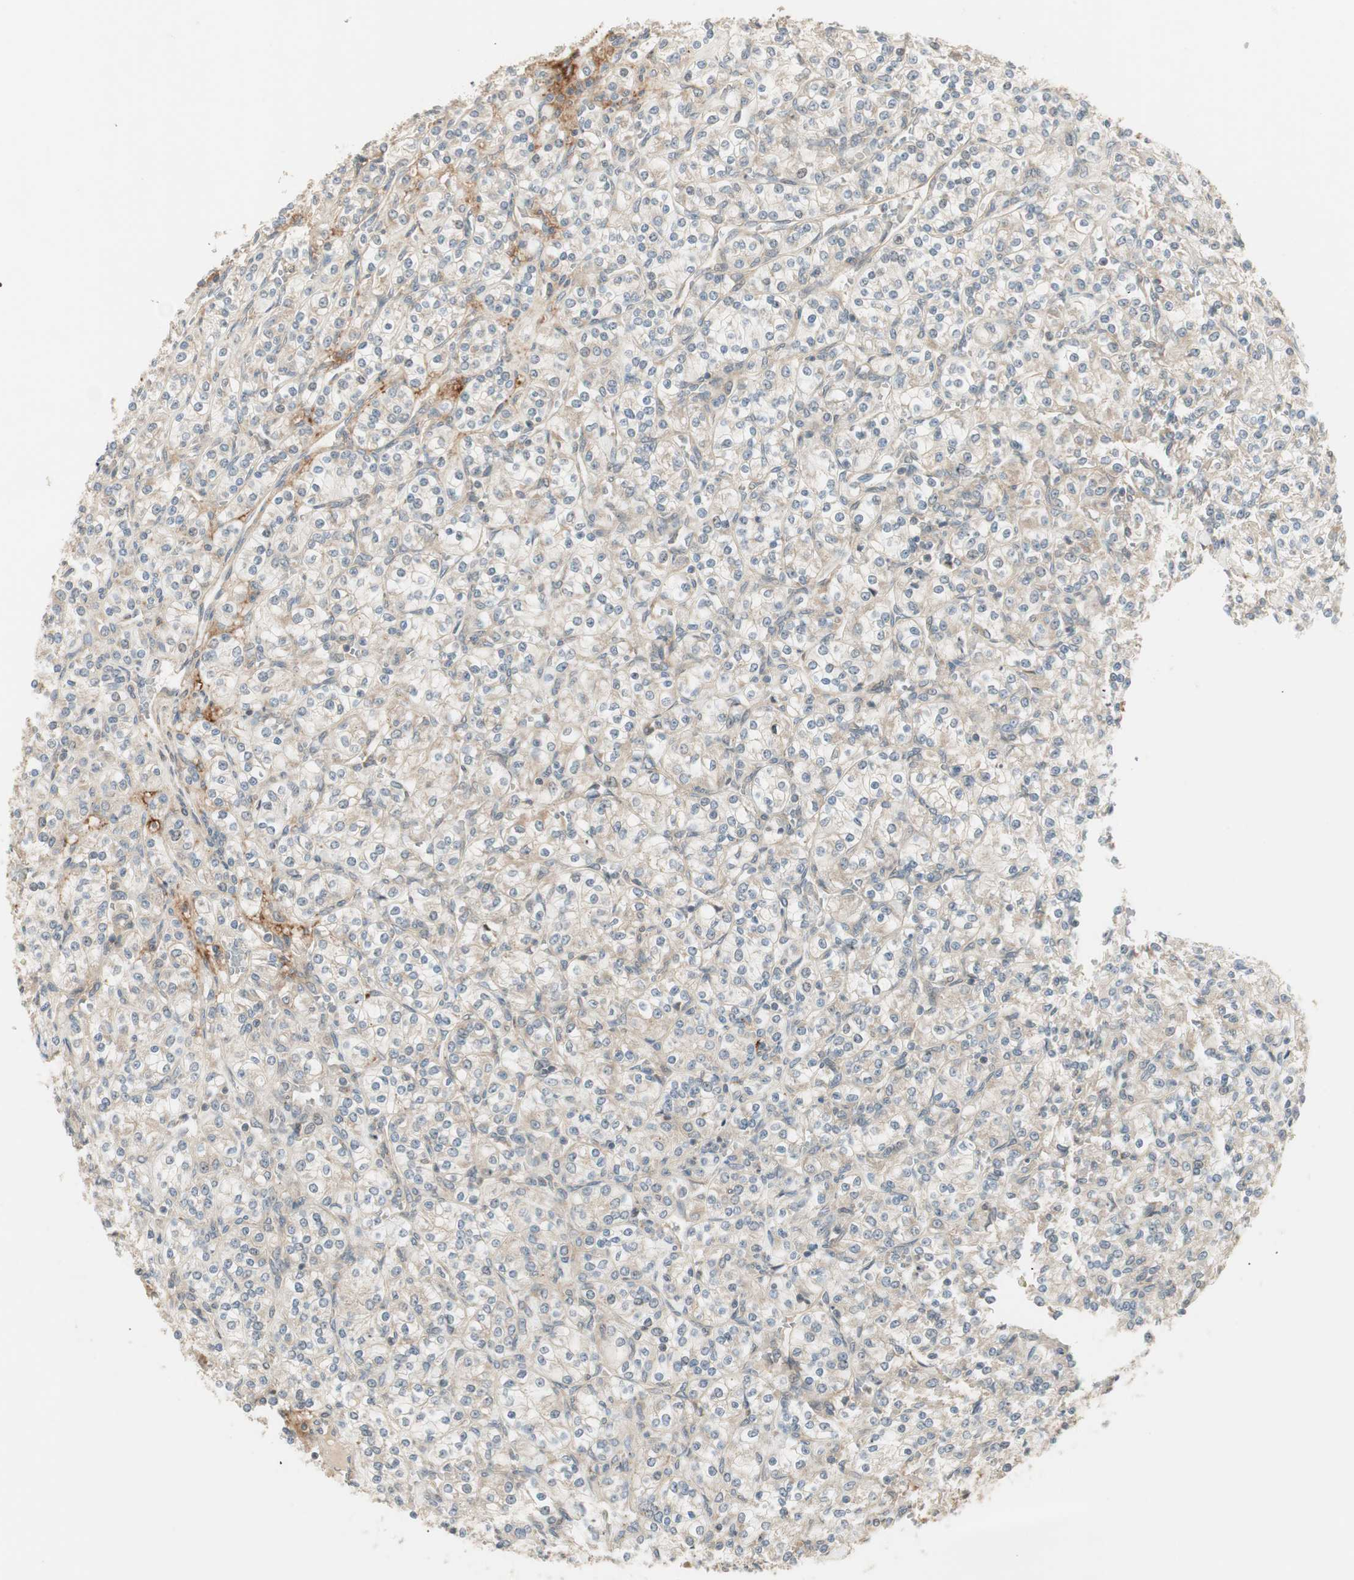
{"staining": {"intensity": "weak", "quantity": ">75%", "location": "cytoplasmic/membranous"}, "tissue": "renal cancer", "cell_type": "Tumor cells", "image_type": "cancer", "snomed": [{"axis": "morphology", "description": "Adenocarcinoma, NOS"}, {"axis": "topography", "description": "Kidney"}], "caption": "Renal adenocarcinoma was stained to show a protein in brown. There is low levels of weak cytoplasmic/membranous positivity in approximately >75% of tumor cells.", "gene": "SFRP1", "patient": {"sex": "male", "age": 77}}